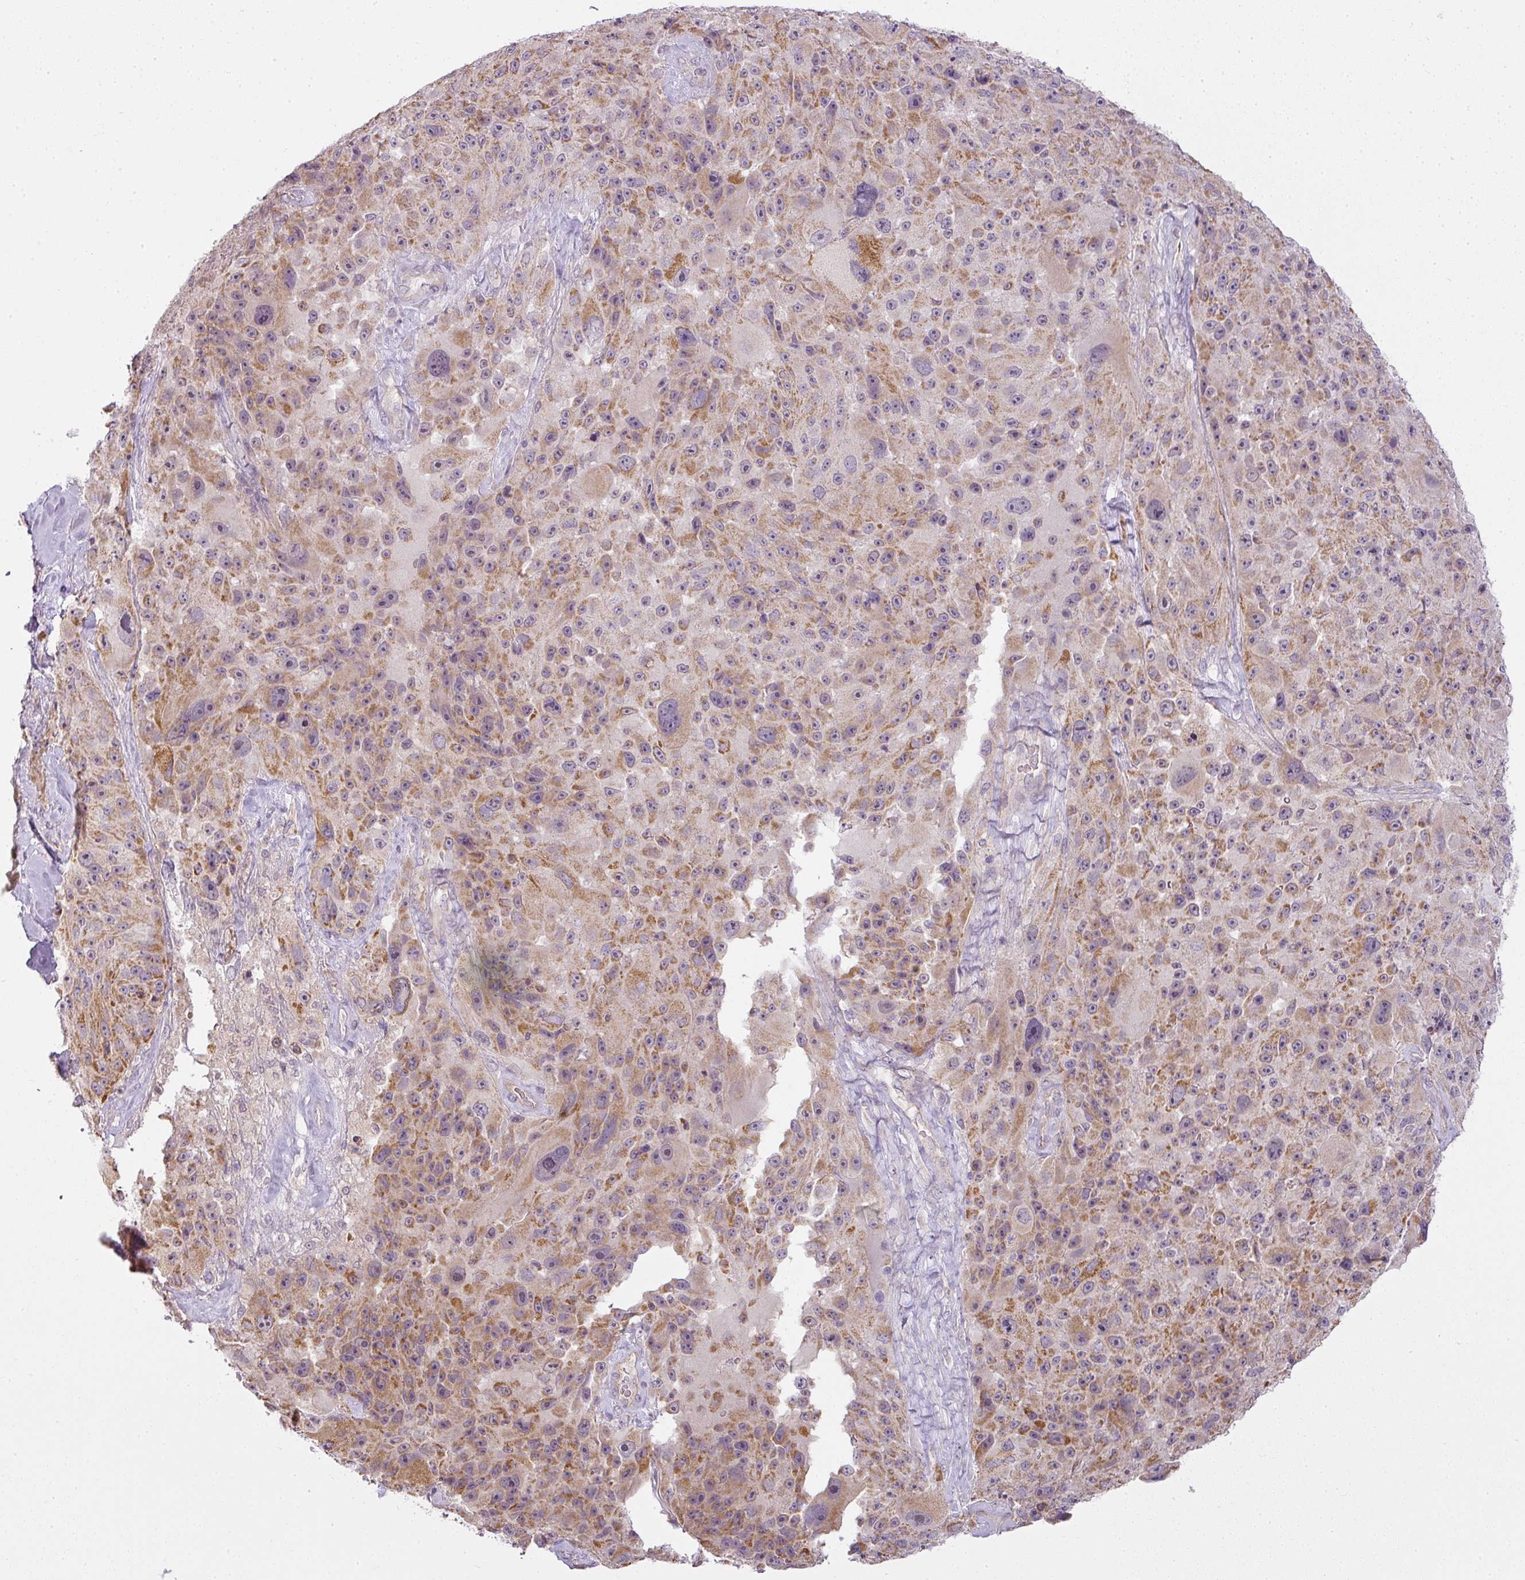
{"staining": {"intensity": "moderate", "quantity": "25%-75%", "location": "cytoplasmic/membranous"}, "tissue": "melanoma", "cell_type": "Tumor cells", "image_type": "cancer", "snomed": [{"axis": "morphology", "description": "Malignant melanoma, Metastatic site"}, {"axis": "topography", "description": "Lymph node"}], "caption": "Immunohistochemical staining of malignant melanoma (metastatic site) reveals medium levels of moderate cytoplasmic/membranous protein staining in about 25%-75% of tumor cells.", "gene": "LY75", "patient": {"sex": "male", "age": 62}}